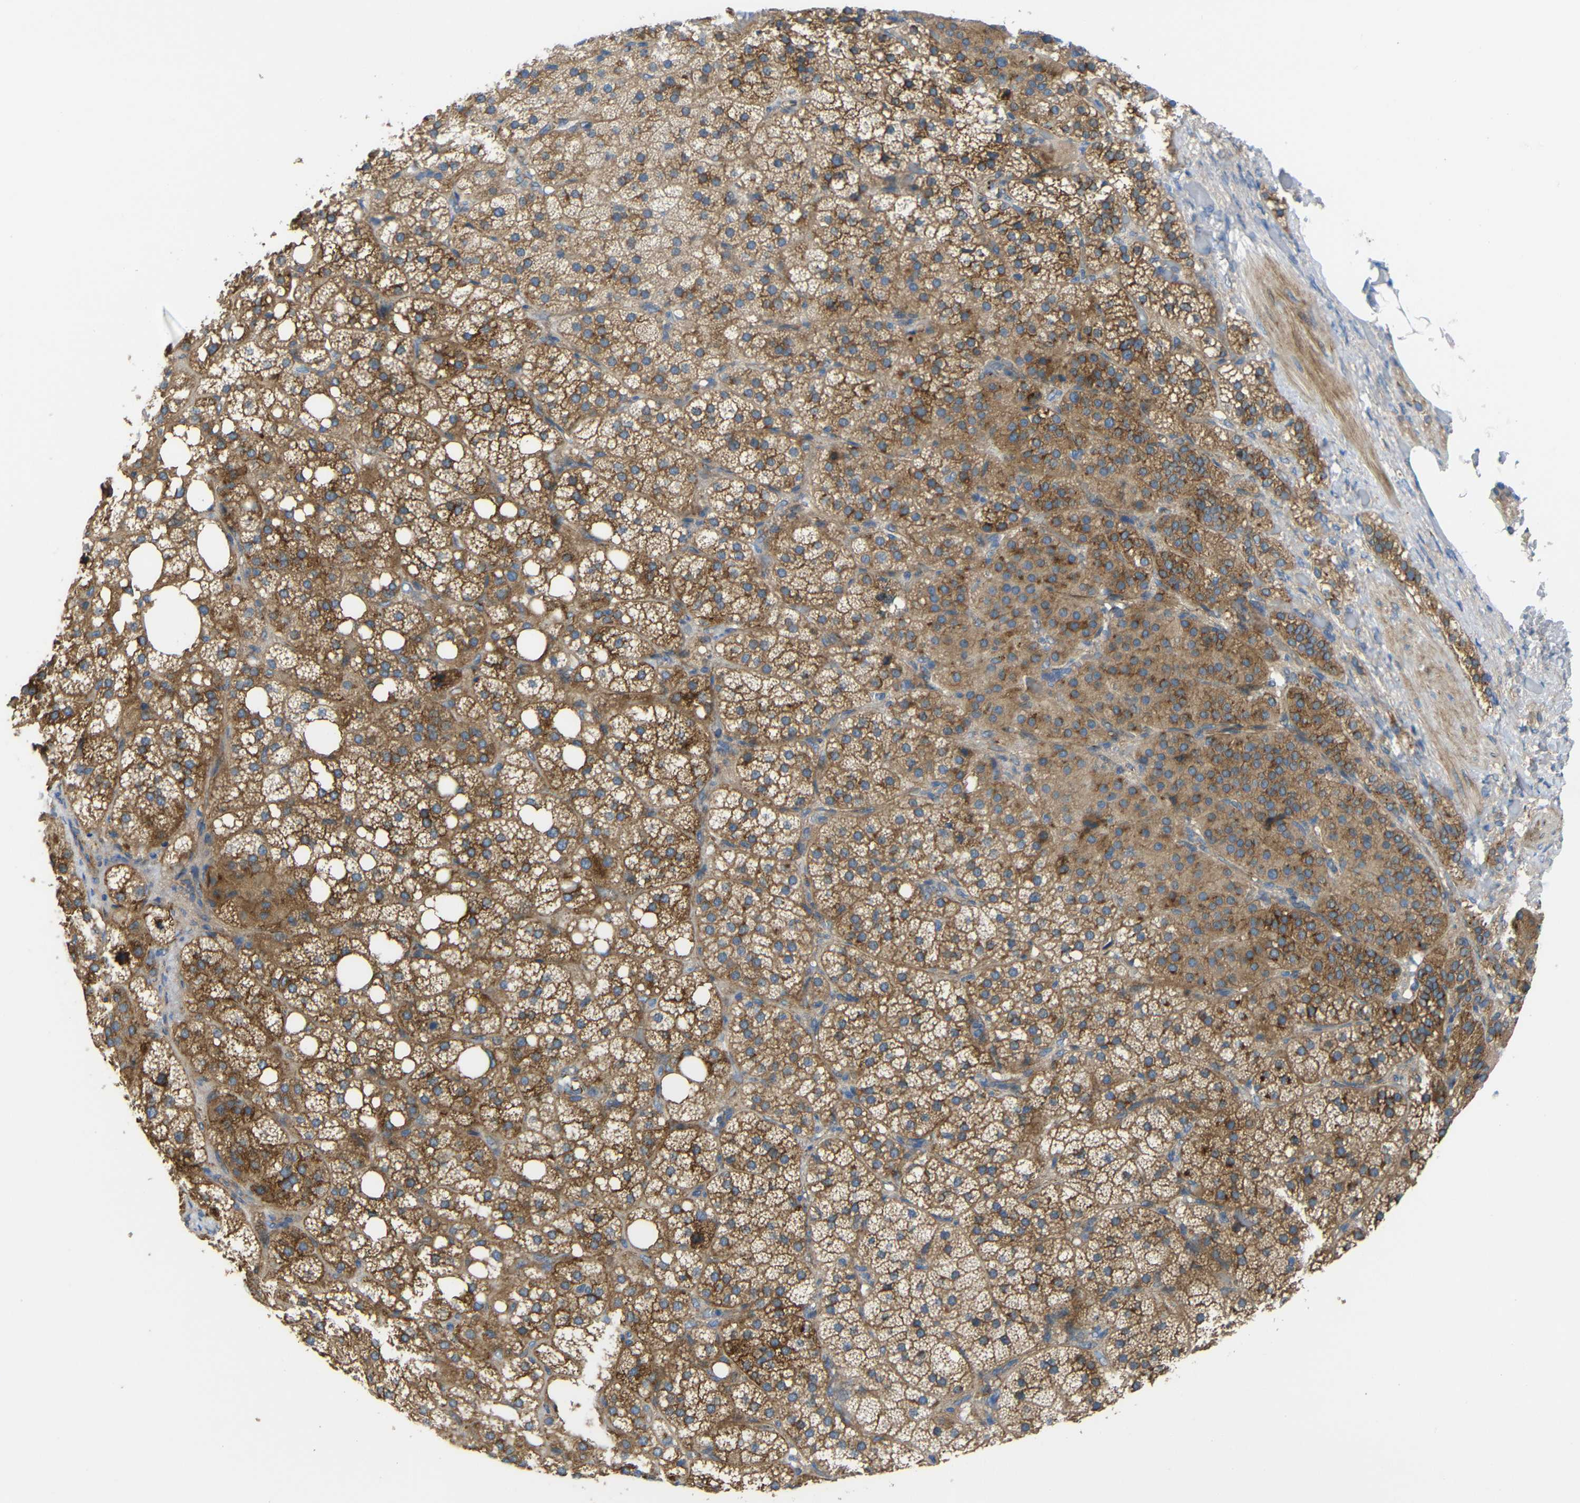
{"staining": {"intensity": "moderate", "quantity": ">75%", "location": "cytoplasmic/membranous"}, "tissue": "adrenal gland", "cell_type": "Glandular cells", "image_type": "normal", "snomed": [{"axis": "morphology", "description": "Normal tissue, NOS"}, {"axis": "topography", "description": "Adrenal gland"}], "caption": "Protein staining by IHC reveals moderate cytoplasmic/membranous expression in approximately >75% of glandular cells in normal adrenal gland.", "gene": "SYPL1", "patient": {"sex": "female", "age": 59}}